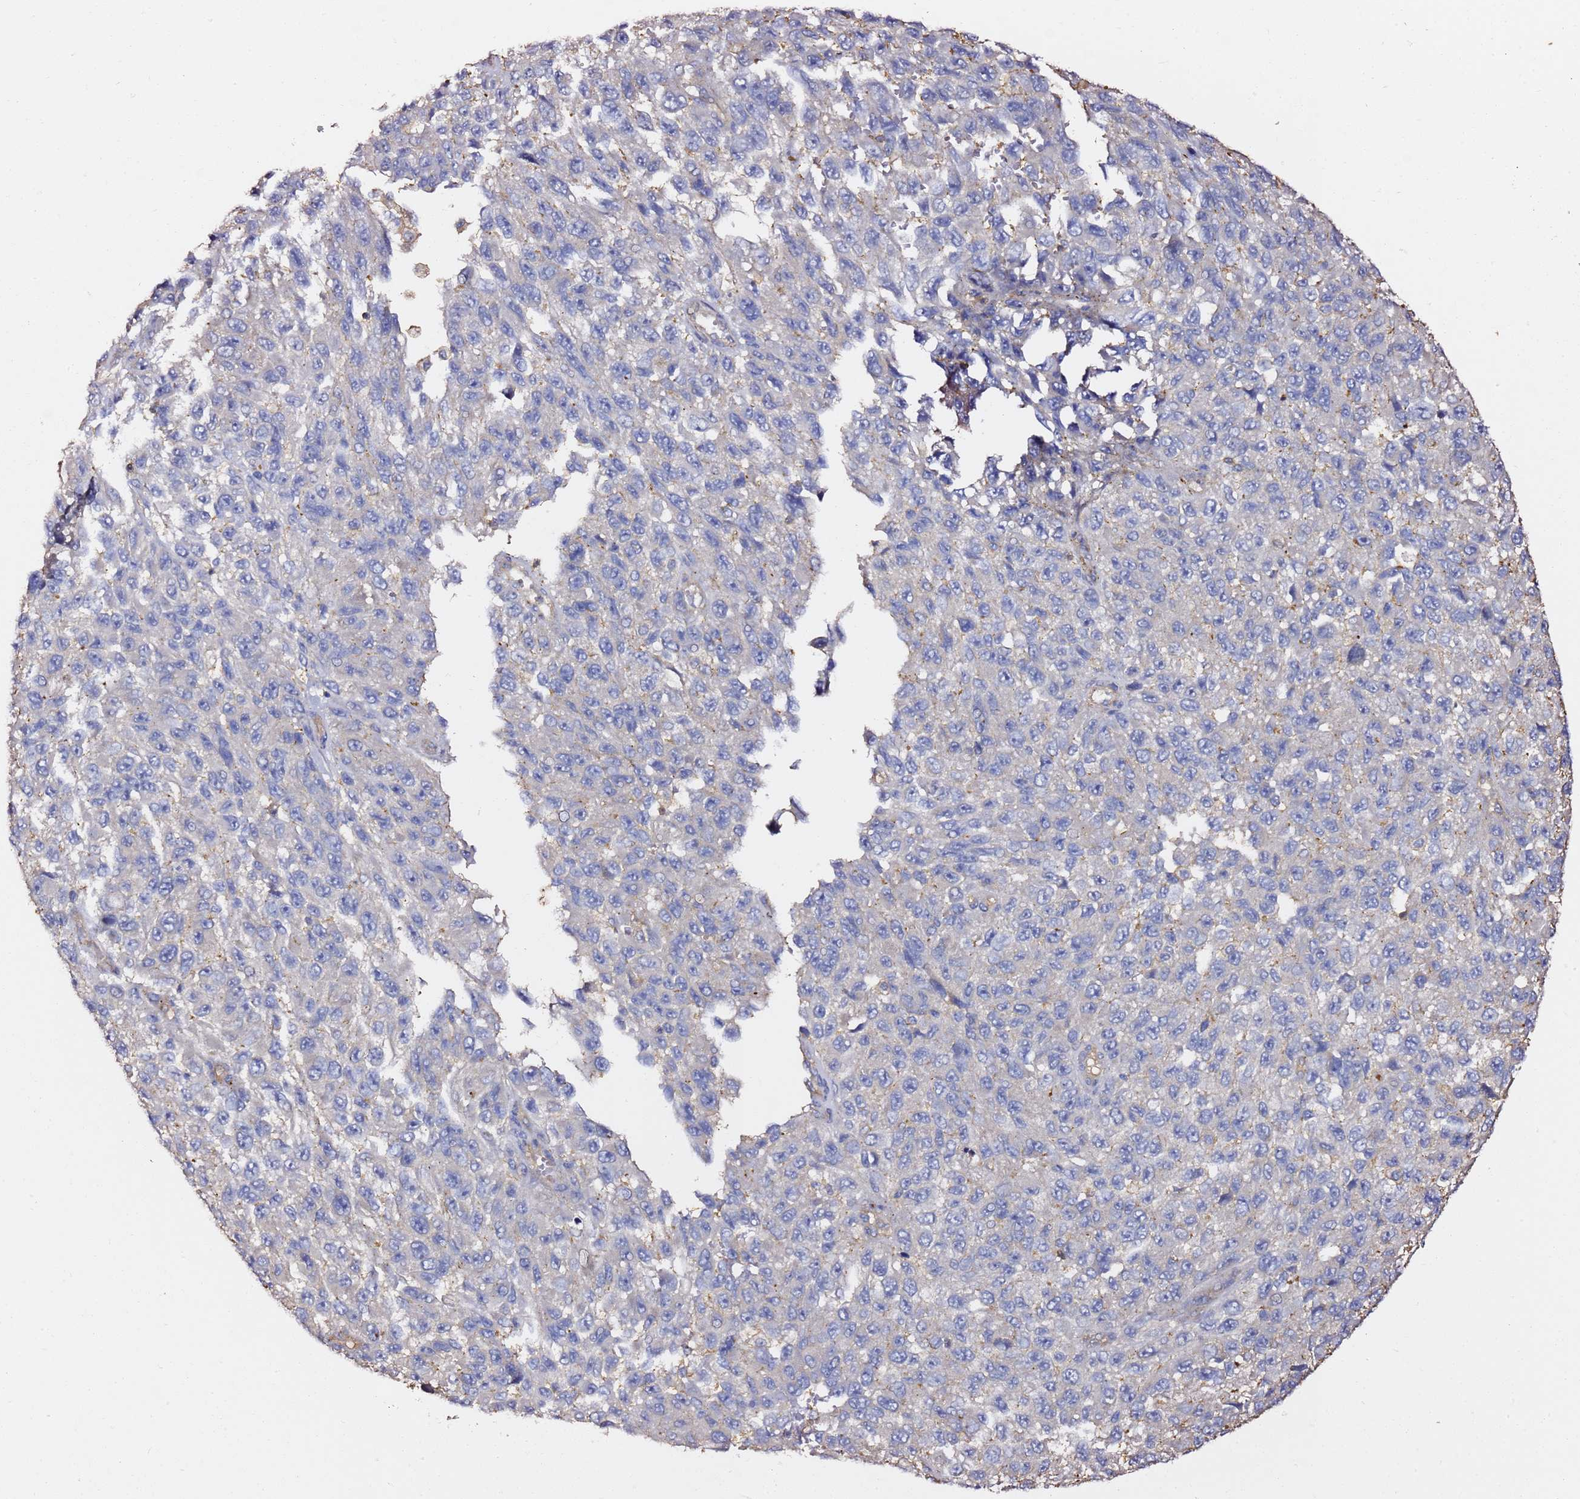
{"staining": {"intensity": "negative", "quantity": "none", "location": "none"}, "tissue": "melanoma", "cell_type": "Tumor cells", "image_type": "cancer", "snomed": [{"axis": "morphology", "description": "Normal tissue, NOS"}, {"axis": "morphology", "description": "Malignant melanoma, NOS"}, {"axis": "topography", "description": "Skin"}], "caption": "An immunohistochemistry (IHC) image of malignant melanoma is shown. There is no staining in tumor cells of malignant melanoma.", "gene": "ZFP36L2", "patient": {"sex": "female", "age": 96}}